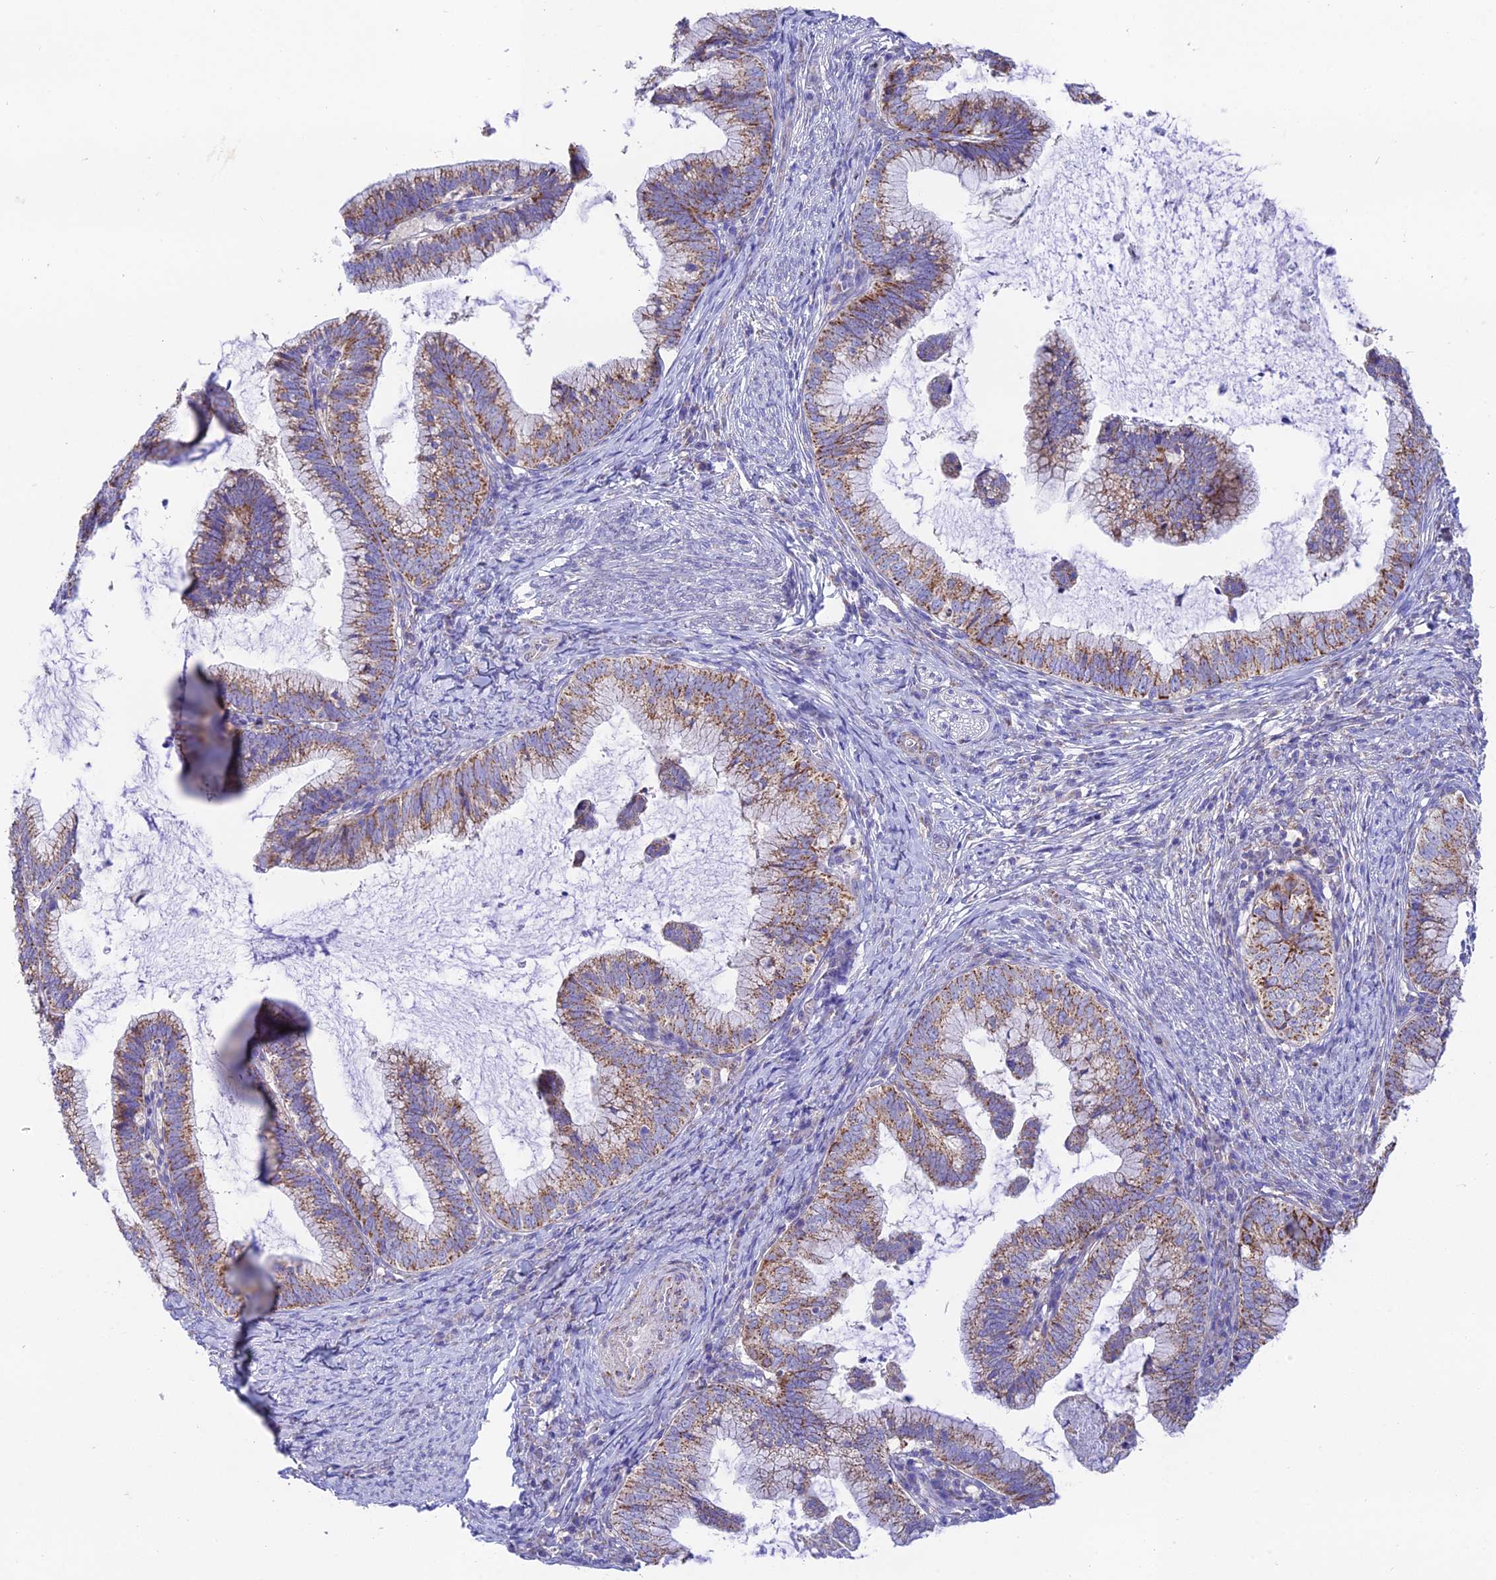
{"staining": {"intensity": "moderate", "quantity": ">75%", "location": "cytoplasmic/membranous"}, "tissue": "cervical cancer", "cell_type": "Tumor cells", "image_type": "cancer", "snomed": [{"axis": "morphology", "description": "Adenocarcinoma, NOS"}, {"axis": "topography", "description": "Cervix"}], "caption": "This is a photomicrograph of IHC staining of cervical adenocarcinoma, which shows moderate positivity in the cytoplasmic/membranous of tumor cells.", "gene": "HSDL2", "patient": {"sex": "female", "age": 36}}